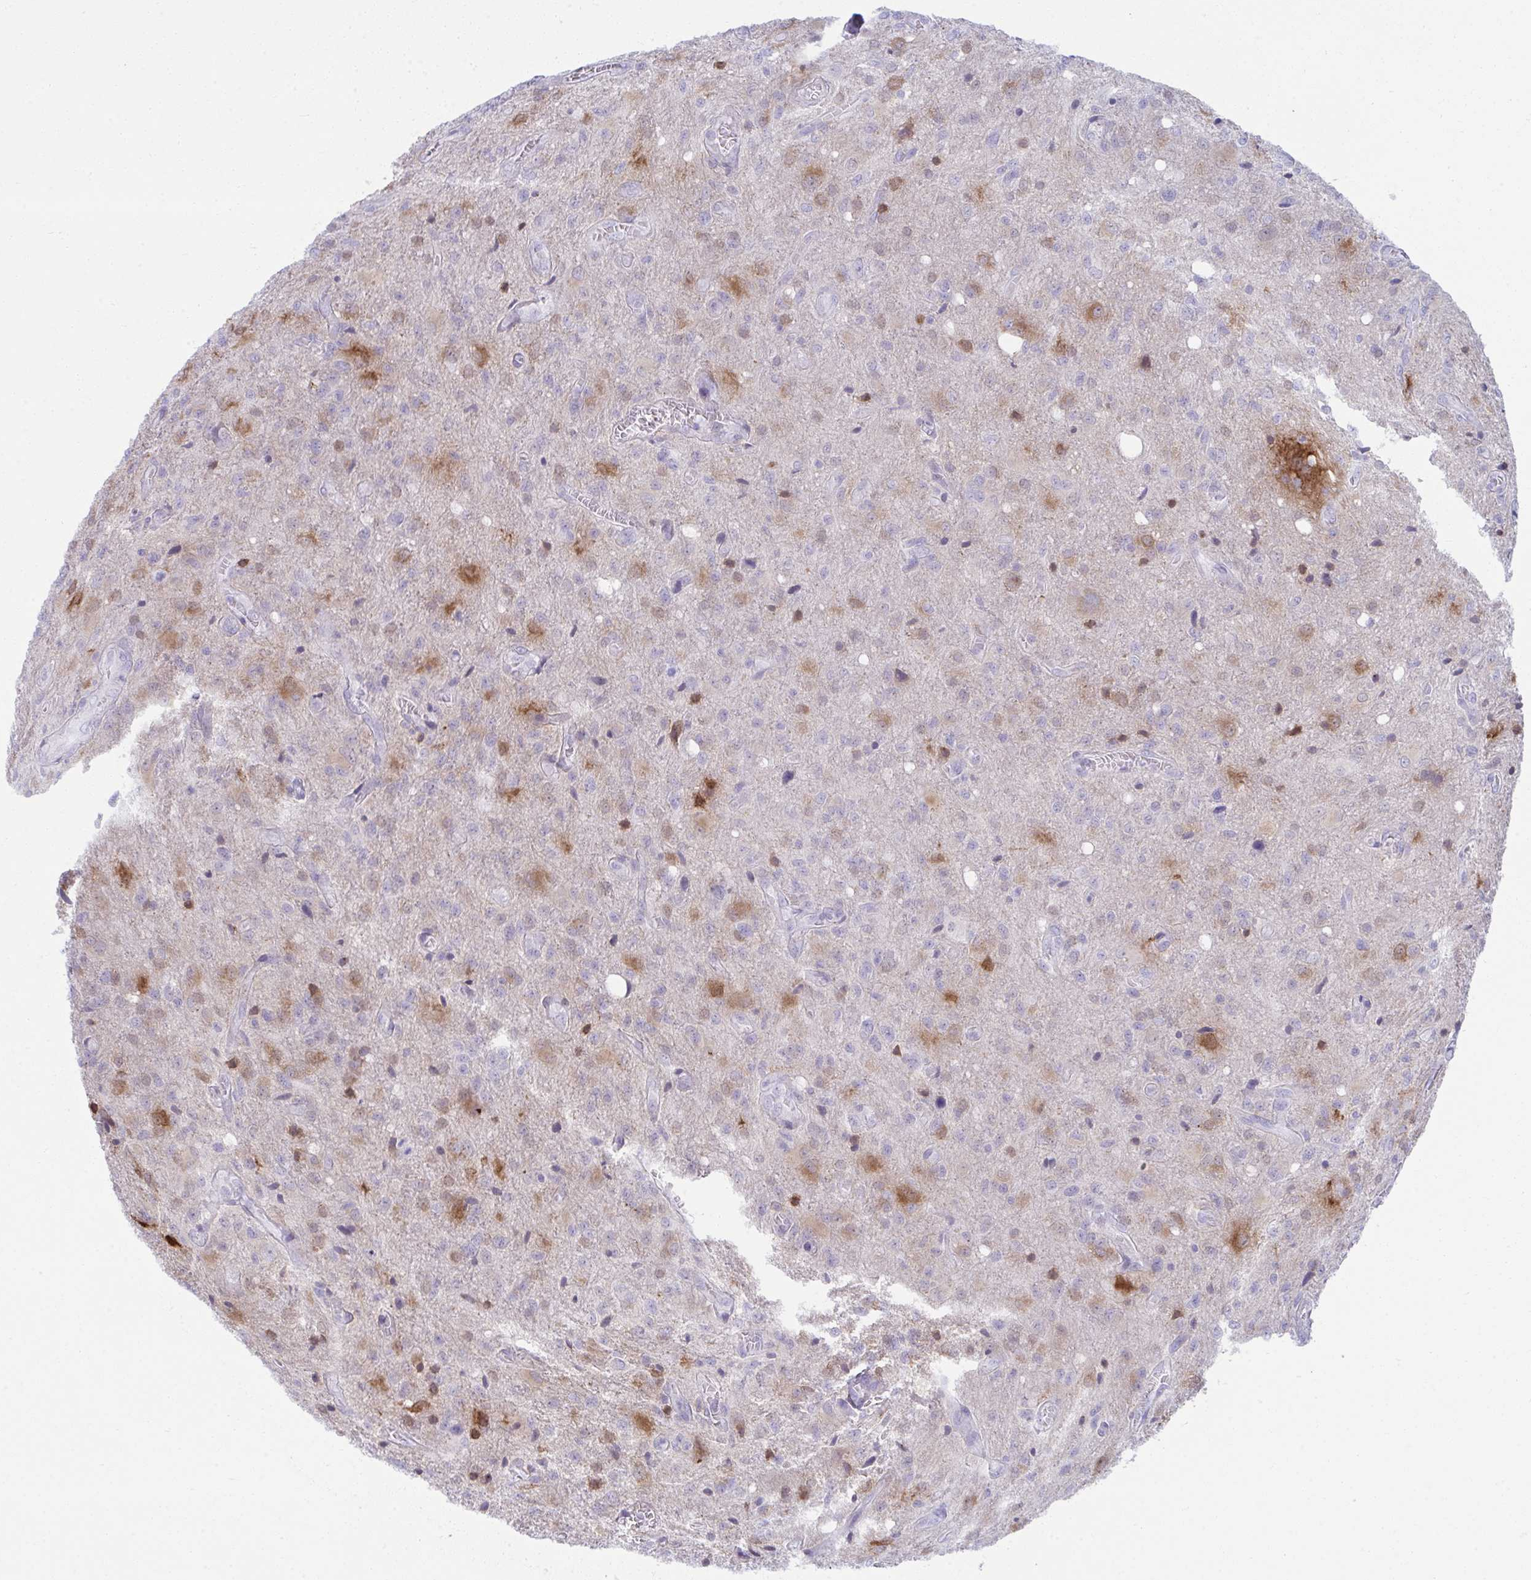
{"staining": {"intensity": "weak", "quantity": "<25%", "location": "cytoplasmic/membranous,nuclear"}, "tissue": "glioma", "cell_type": "Tumor cells", "image_type": "cancer", "snomed": [{"axis": "morphology", "description": "Glioma, malignant, Low grade"}, {"axis": "topography", "description": "Brain"}], "caption": "DAB (3,3'-diaminobenzidine) immunohistochemical staining of human low-grade glioma (malignant) demonstrates no significant staining in tumor cells.", "gene": "RGPD5", "patient": {"sex": "male", "age": 66}}